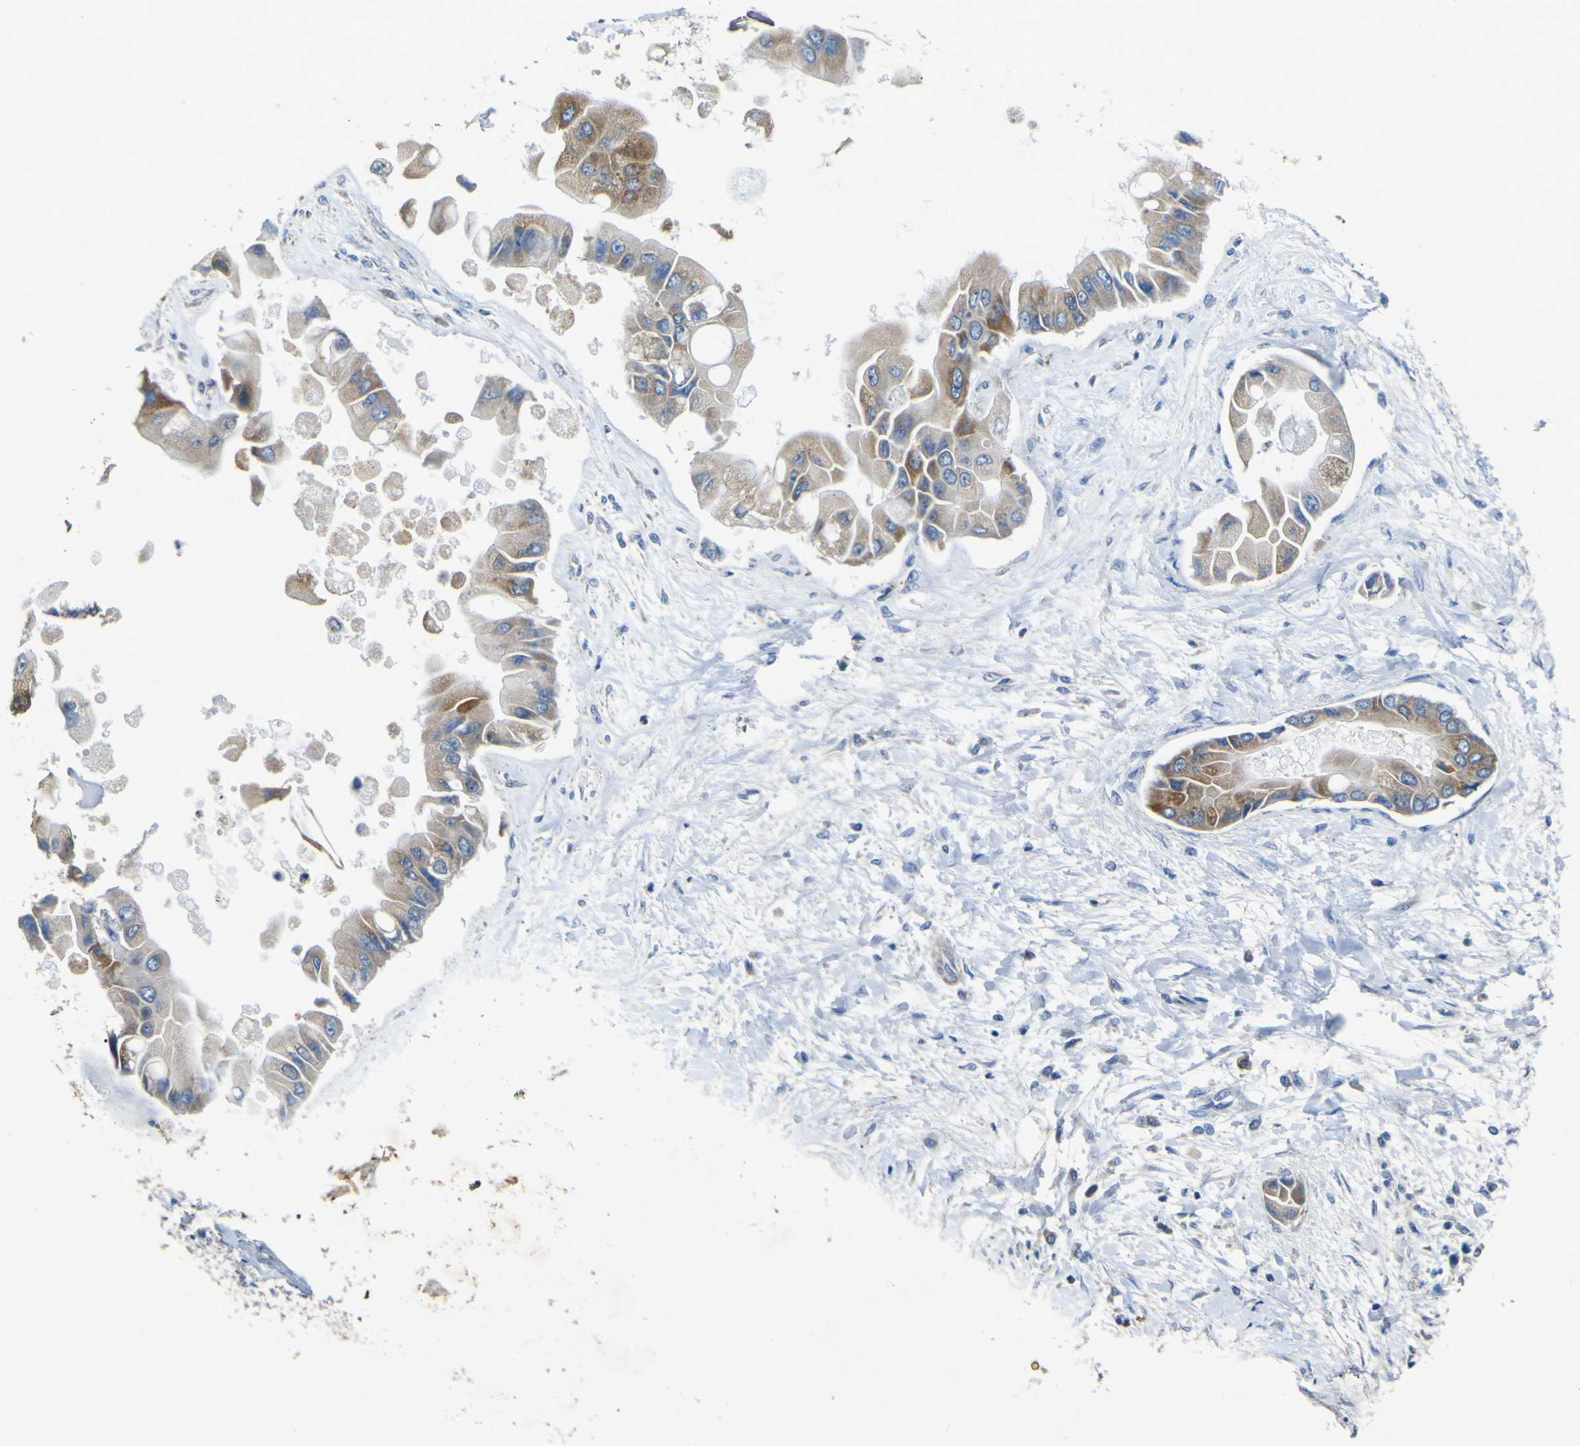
{"staining": {"intensity": "moderate", "quantity": ">75%", "location": "cytoplasmic/membranous"}, "tissue": "liver cancer", "cell_type": "Tumor cells", "image_type": "cancer", "snomed": [{"axis": "morphology", "description": "Cholangiocarcinoma"}, {"axis": "topography", "description": "Liver"}], "caption": "A brown stain labels moderate cytoplasmic/membranous positivity of a protein in liver cancer tumor cells. The staining was performed using DAB to visualize the protein expression in brown, while the nuclei were stained in blue with hematoxylin (Magnification: 20x).", "gene": "ALDH18A1", "patient": {"sex": "male", "age": 50}}